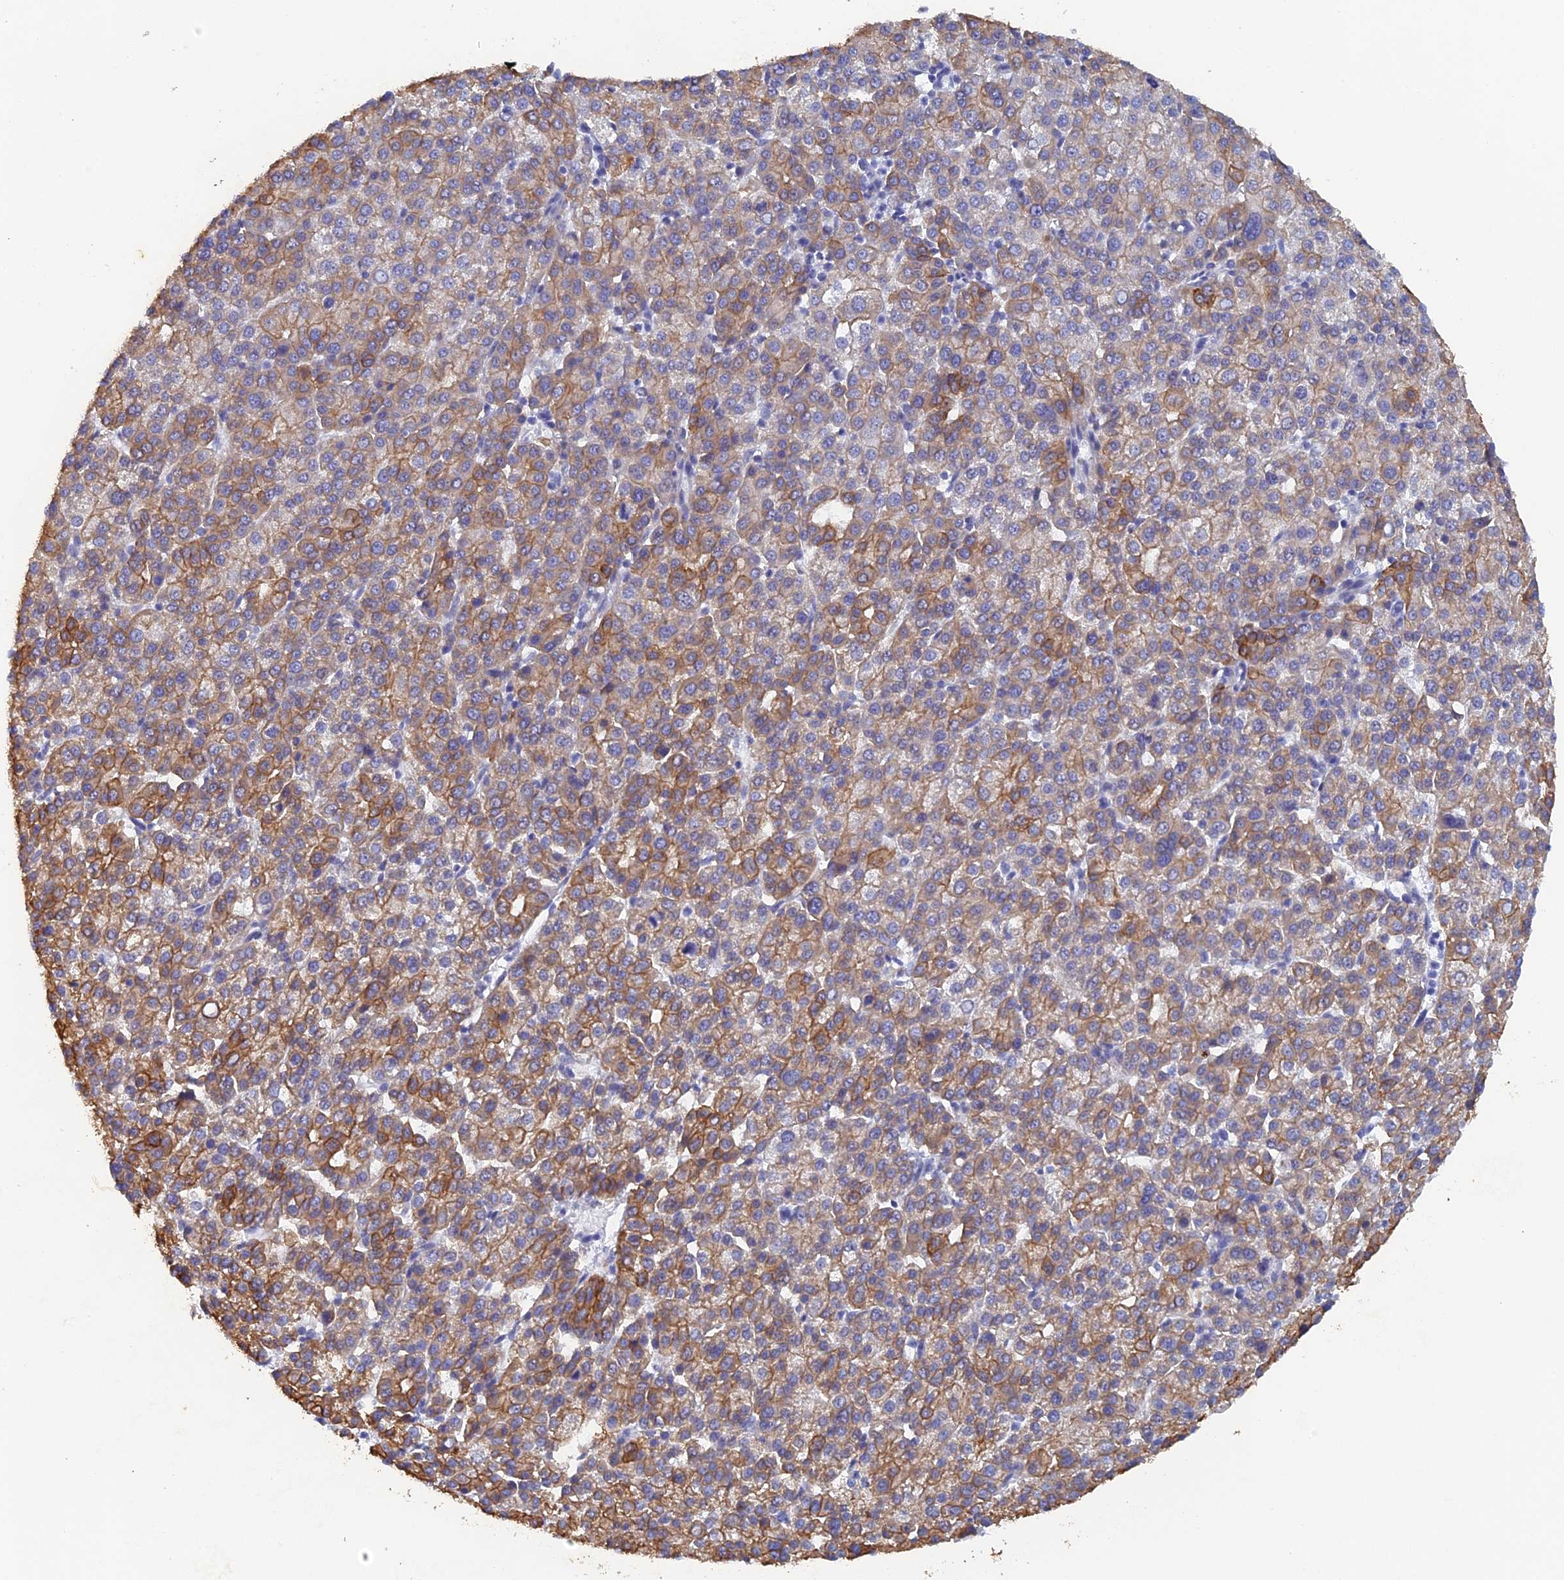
{"staining": {"intensity": "moderate", "quantity": "25%-75%", "location": "cytoplasmic/membranous"}, "tissue": "liver cancer", "cell_type": "Tumor cells", "image_type": "cancer", "snomed": [{"axis": "morphology", "description": "Carcinoma, Hepatocellular, NOS"}, {"axis": "topography", "description": "Liver"}], "caption": "Human hepatocellular carcinoma (liver) stained with a protein marker exhibits moderate staining in tumor cells.", "gene": "SRFBP1", "patient": {"sex": "female", "age": 58}}